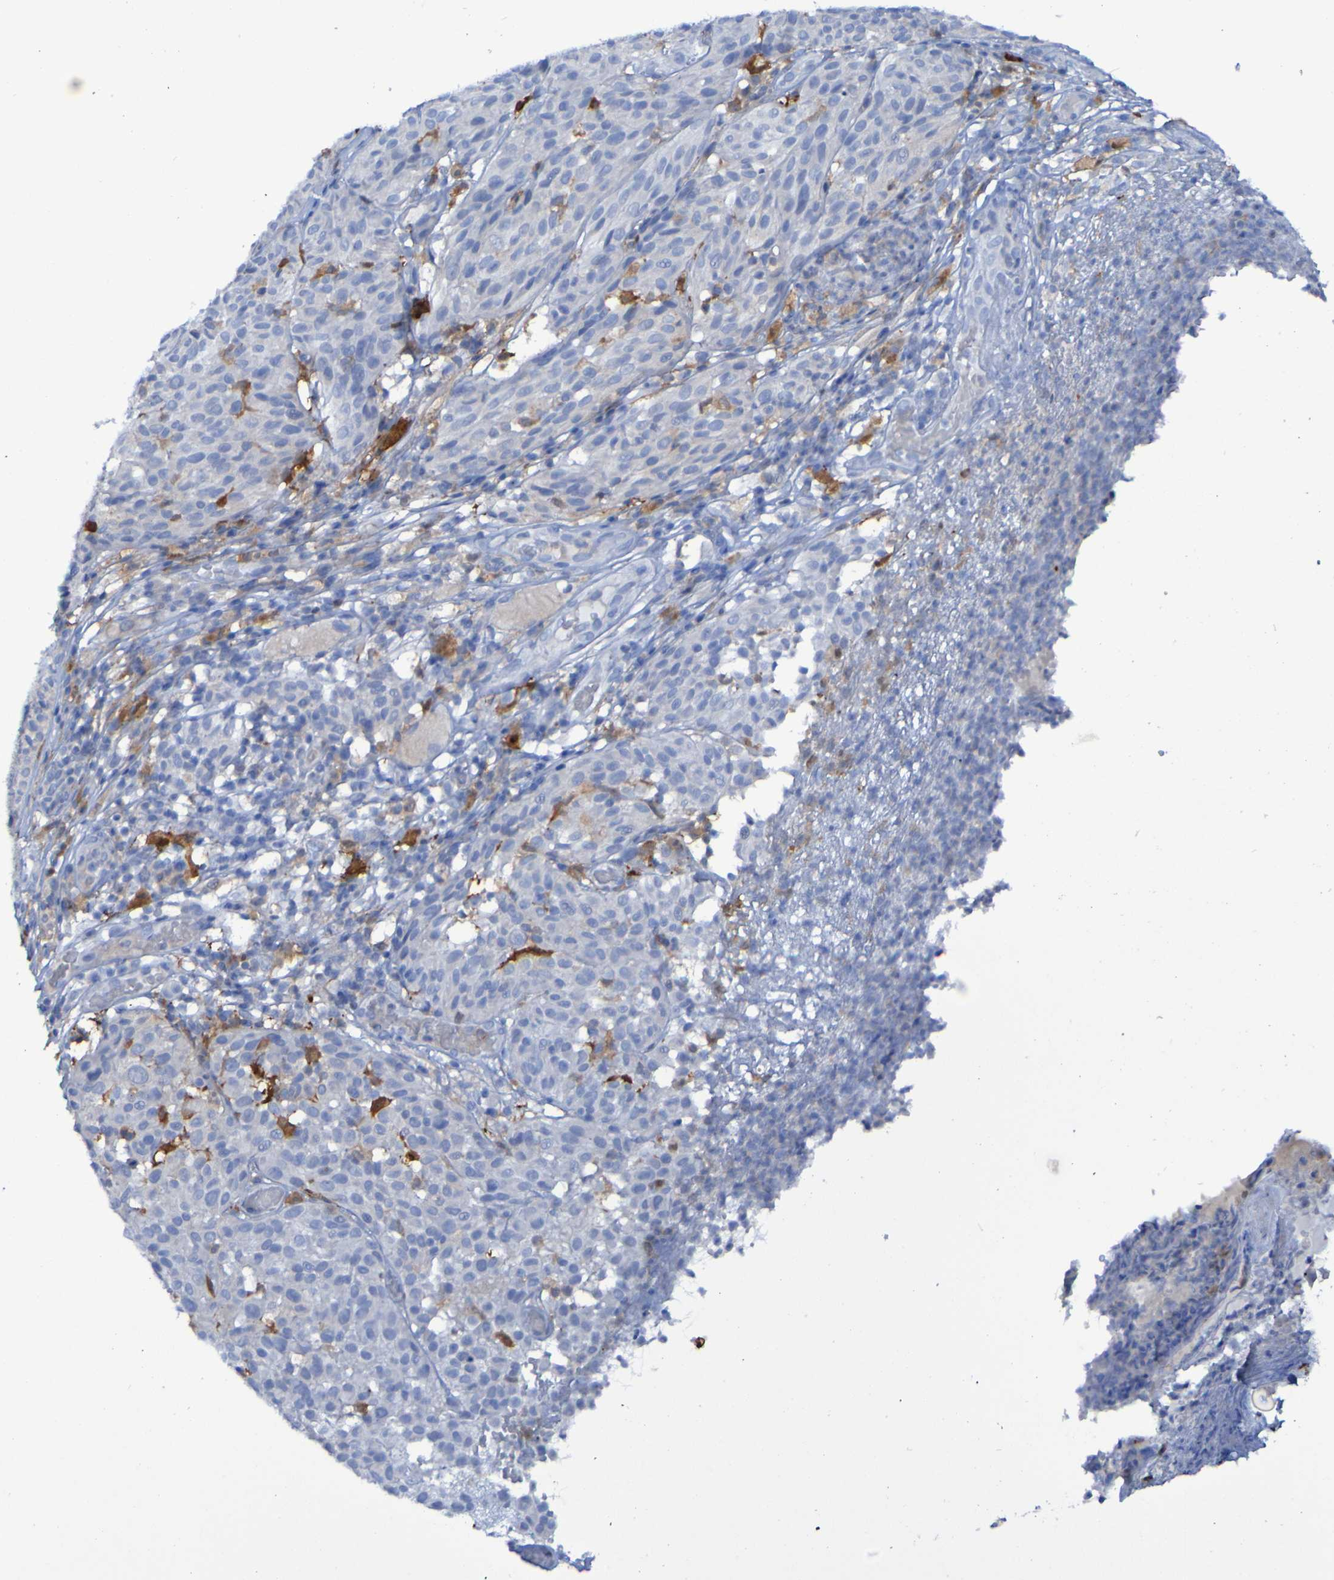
{"staining": {"intensity": "moderate", "quantity": "<25%", "location": "cytoplasmic/membranous"}, "tissue": "melanoma", "cell_type": "Tumor cells", "image_type": "cancer", "snomed": [{"axis": "morphology", "description": "Malignant melanoma, NOS"}, {"axis": "topography", "description": "Skin"}], "caption": "Brown immunohistochemical staining in malignant melanoma demonstrates moderate cytoplasmic/membranous staining in approximately <25% of tumor cells. (DAB IHC with brightfield microscopy, high magnification).", "gene": "MPPE1", "patient": {"sex": "female", "age": 46}}